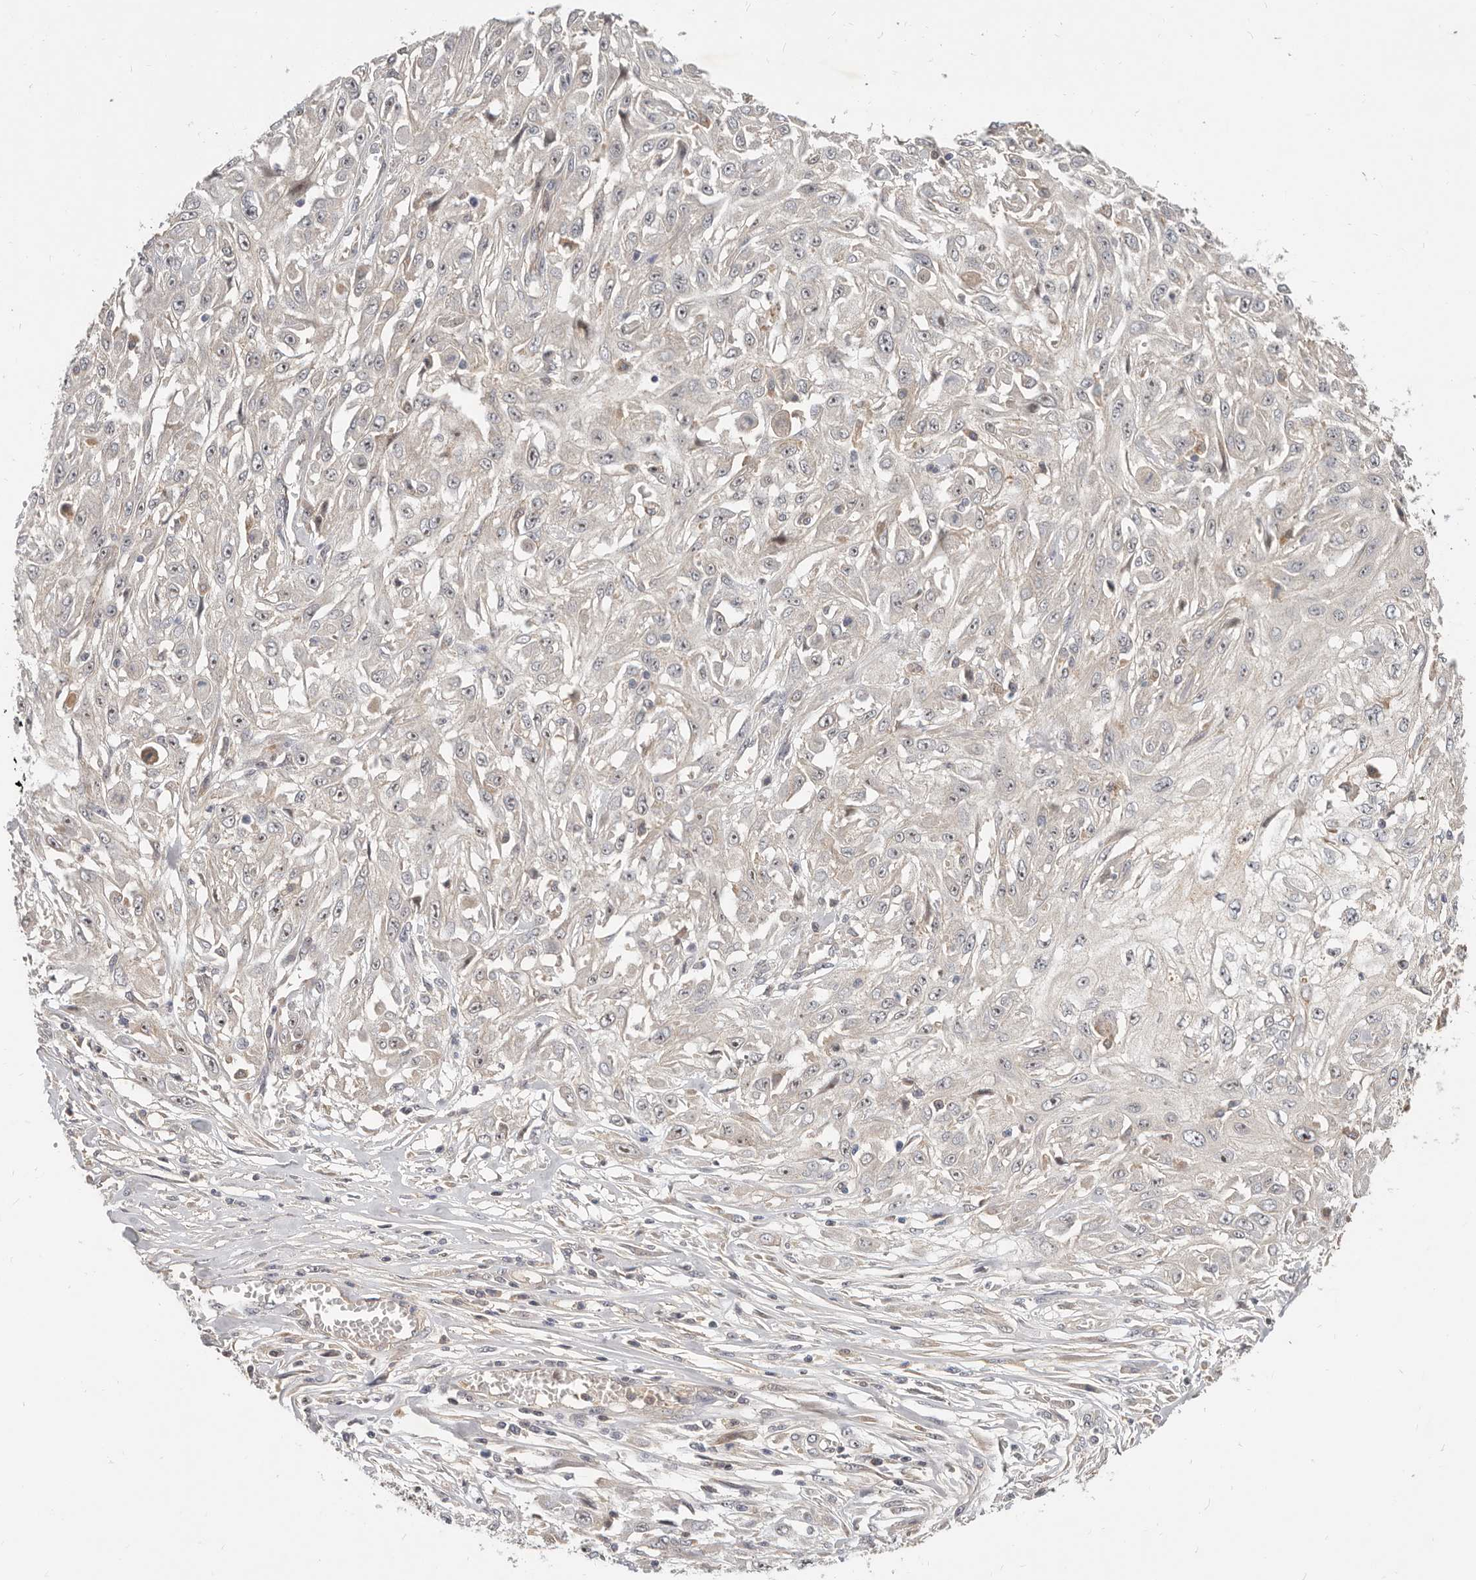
{"staining": {"intensity": "negative", "quantity": "none", "location": "none"}, "tissue": "skin cancer", "cell_type": "Tumor cells", "image_type": "cancer", "snomed": [{"axis": "morphology", "description": "Squamous cell carcinoma, NOS"}, {"axis": "morphology", "description": "Squamous cell carcinoma, metastatic, NOS"}, {"axis": "topography", "description": "Skin"}, {"axis": "topography", "description": "Lymph node"}], "caption": "Tumor cells show no significant staining in skin metastatic squamous cell carcinoma.", "gene": "MICALL2", "patient": {"sex": "male", "age": 75}}